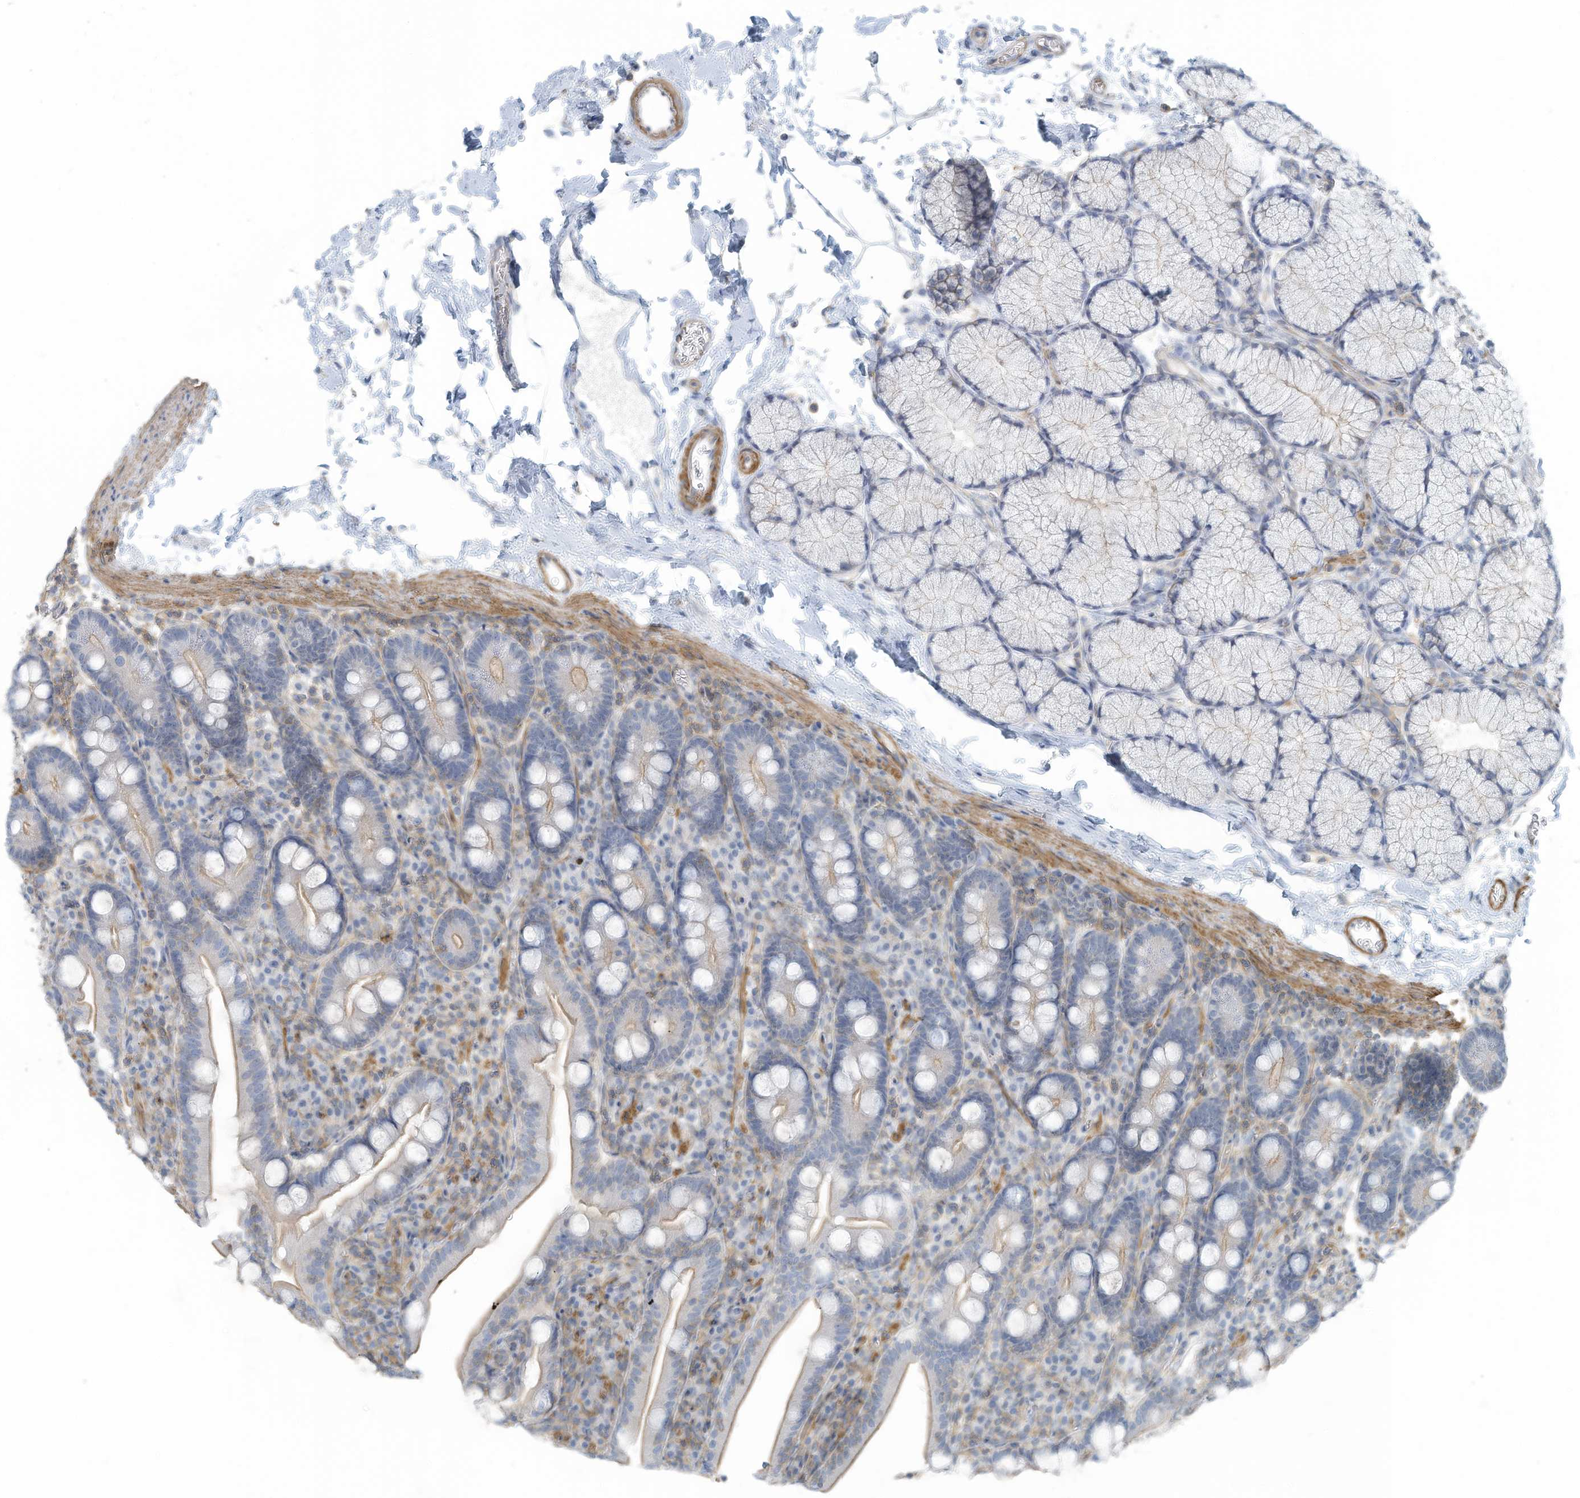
{"staining": {"intensity": "moderate", "quantity": "25%-75%", "location": "cytoplasmic/membranous"}, "tissue": "duodenum", "cell_type": "Glandular cells", "image_type": "normal", "snomed": [{"axis": "morphology", "description": "Normal tissue, NOS"}, {"axis": "topography", "description": "Duodenum"}], "caption": "Immunohistochemistry staining of unremarkable duodenum, which exhibits medium levels of moderate cytoplasmic/membranous positivity in about 25%-75% of glandular cells indicating moderate cytoplasmic/membranous protein expression. The staining was performed using DAB (brown) for protein detection and nuclei were counterstained in hematoxylin (blue).", "gene": "ZNF846", "patient": {"sex": "male", "age": 35}}